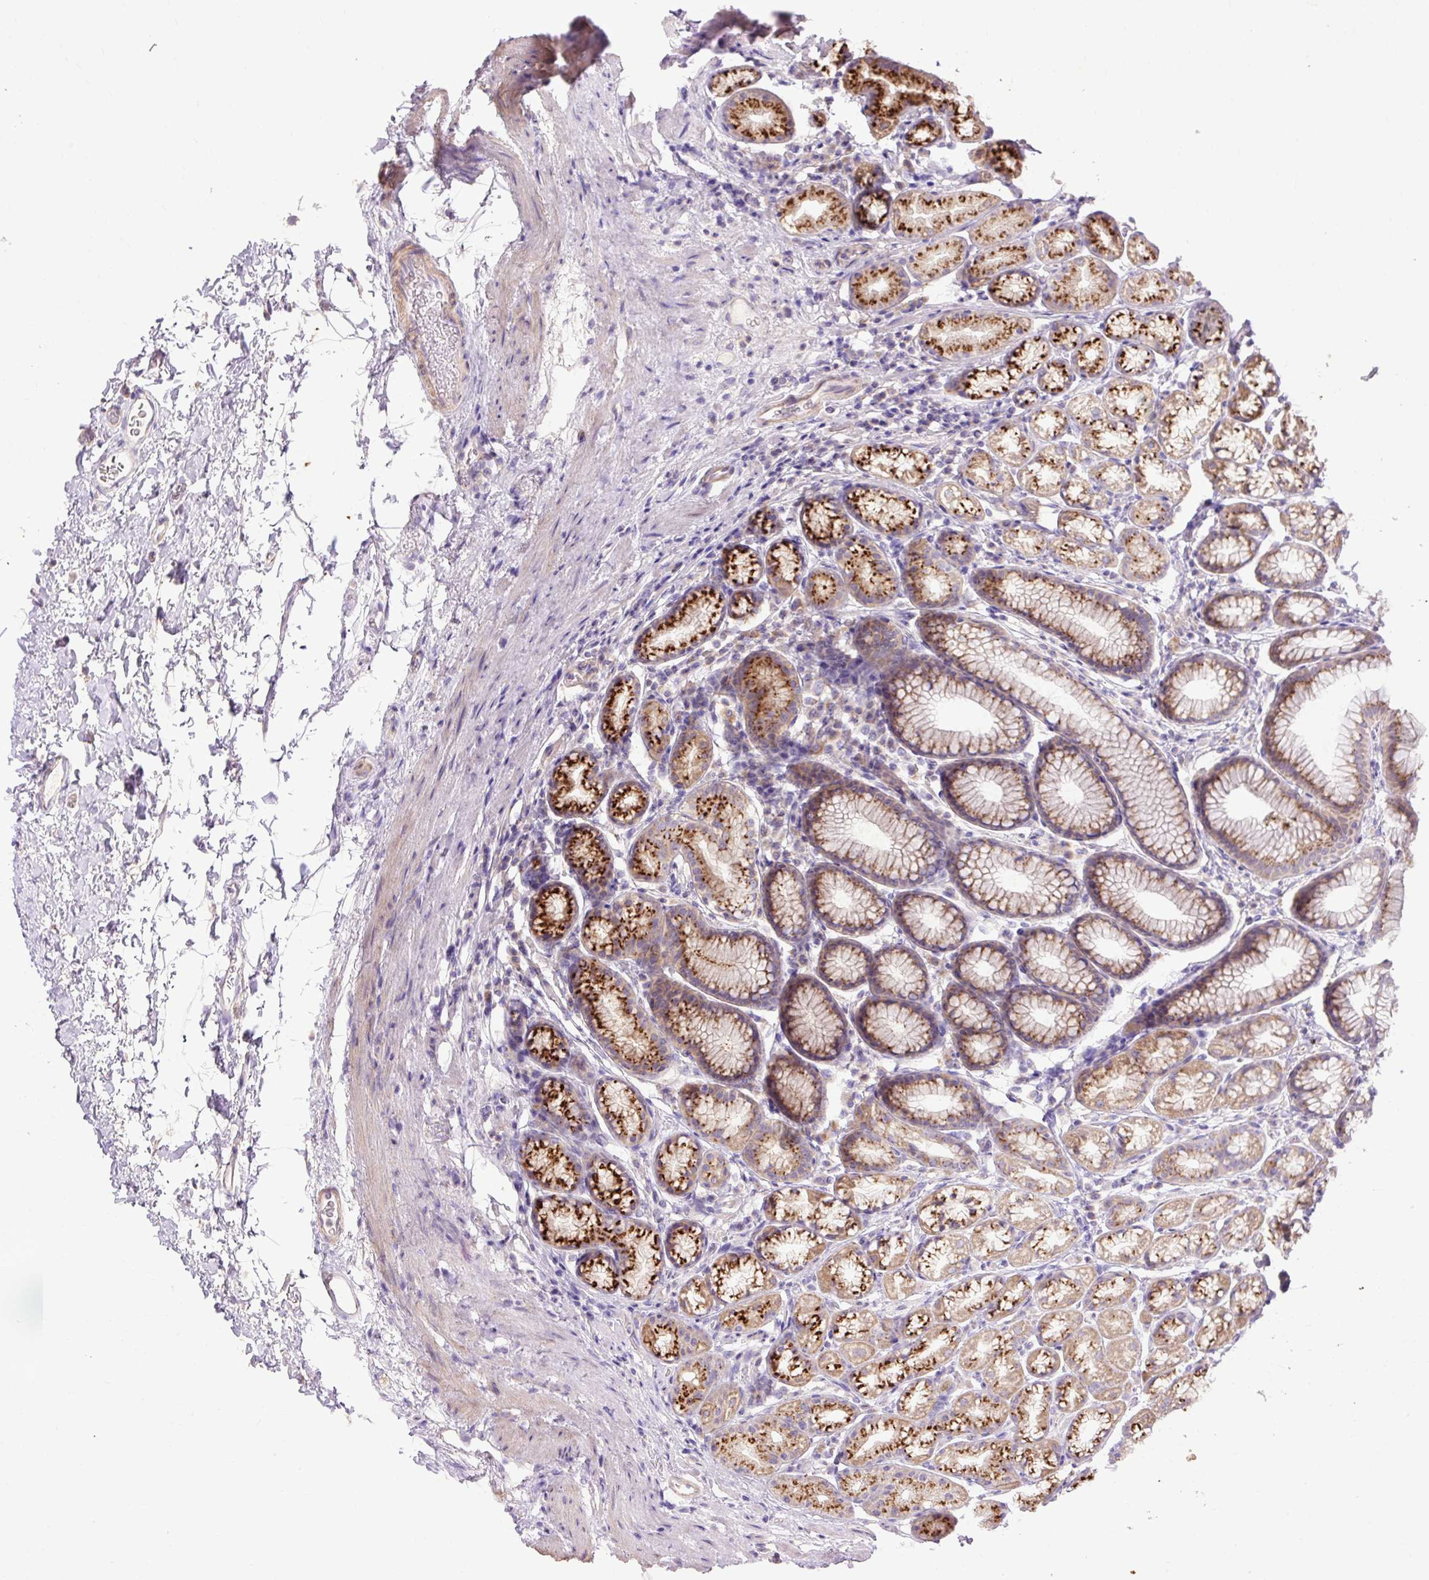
{"staining": {"intensity": "strong", "quantity": "25%-75%", "location": "cytoplasmic/membranous"}, "tissue": "stomach", "cell_type": "Glandular cells", "image_type": "normal", "snomed": [{"axis": "morphology", "description": "Normal tissue, NOS"}, {"axis": "topography", "description": "Stomach, lower"}], "caption": "Immunohistochemical staining of unremarkable human stomach demonstrates 25%-75% levels of strong cytoplasmic/membranous protein staining in approximately 25%-75% of glandular cells. The staining was performed using DAB (3,3'-diaminobenzidine) to visualize the protein expression in brown, while the nuclei were stained in blue with hematoxylin (Magnification: 20x).", "gene": "ABR", "patient": {"sex": "male", "age": 67}}